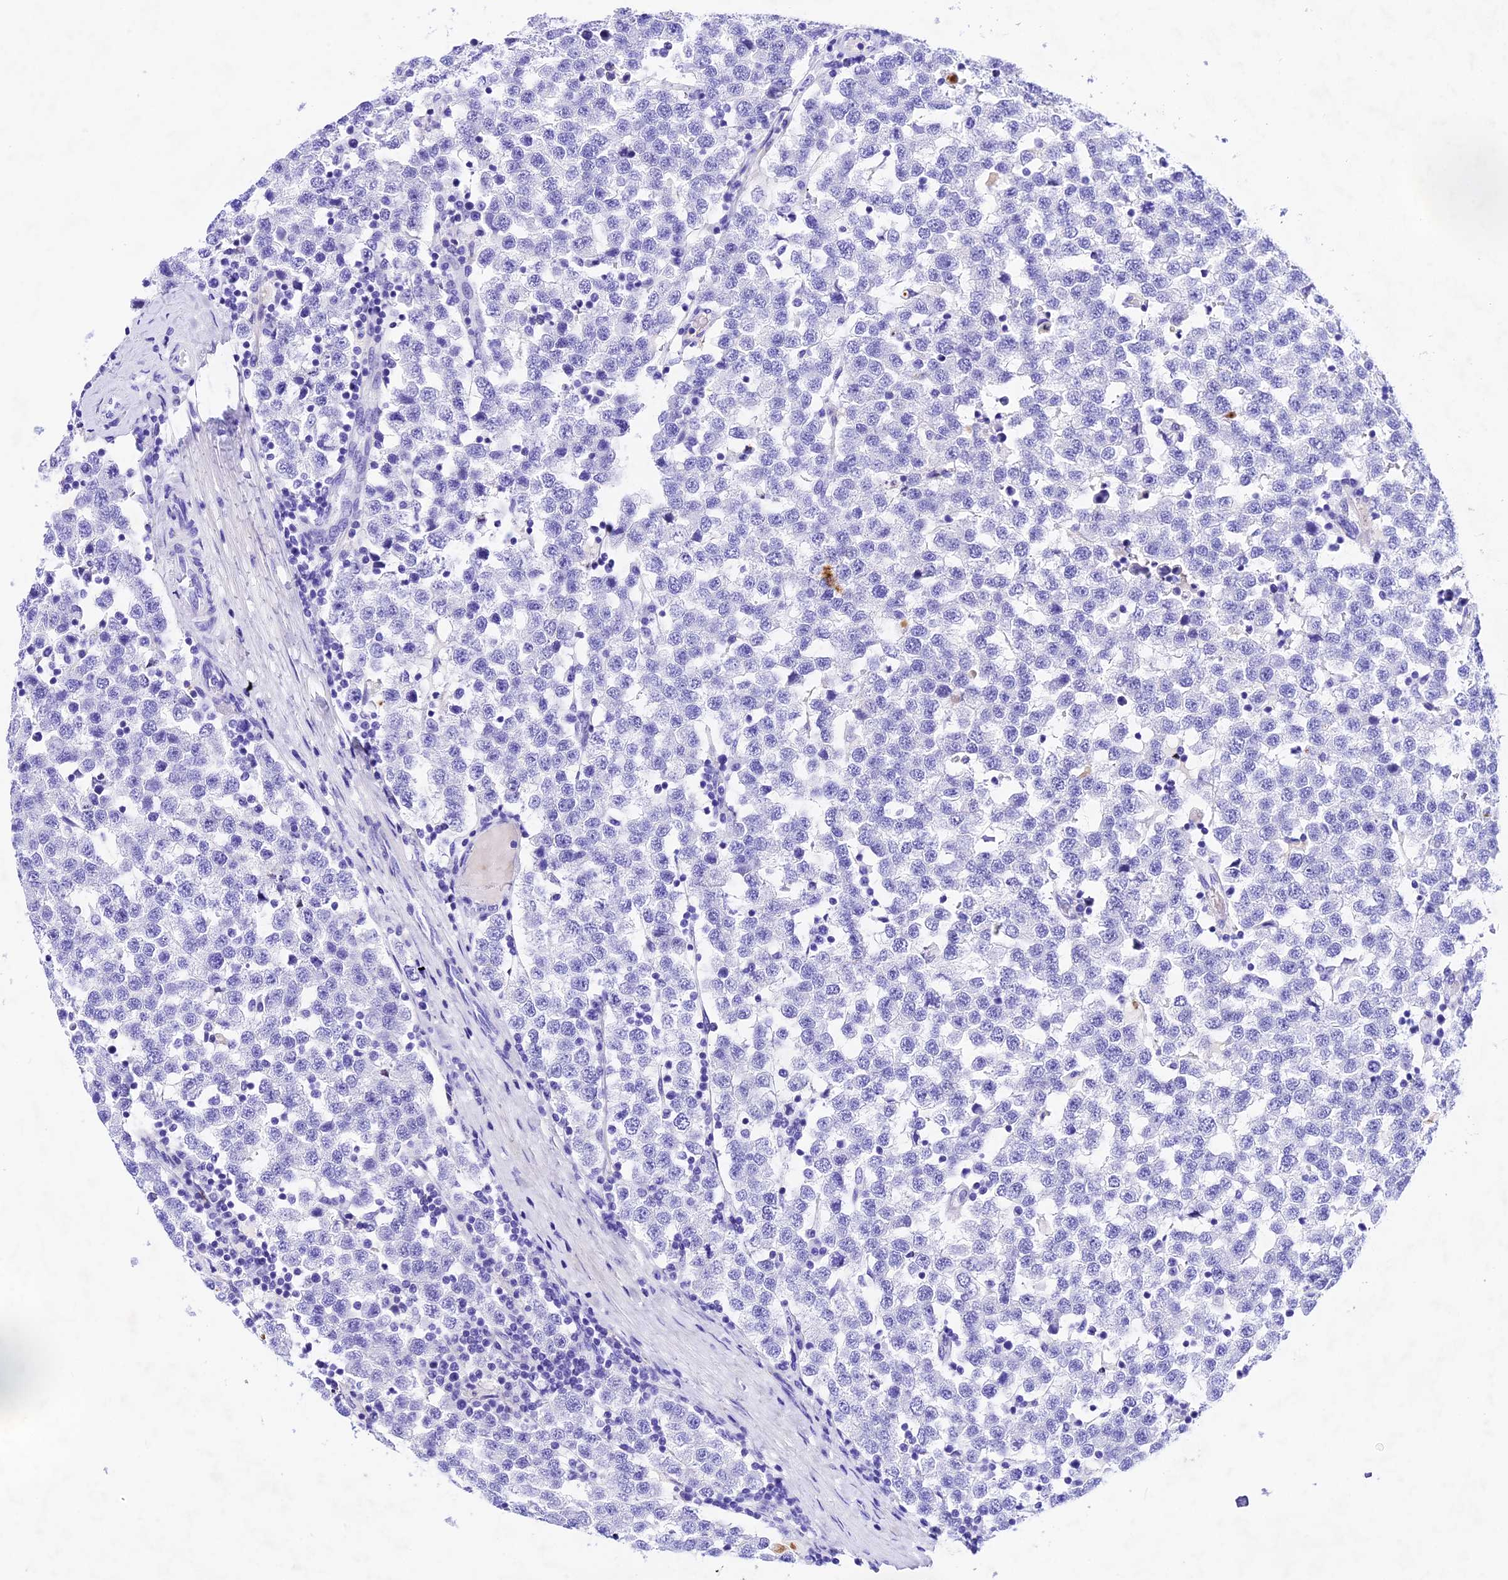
{"staining": {"intensity": "negative", "quantity": "none", "location": "none"}, "tissue": "testis cancer", "cell_type": "Tumor cells", "image_type": "cancer", "snomed": [{"axis": "morphology", "description": "Seminoma, NOS"}, {"axis": "topography", "description": "Testis"}], "caption": "Testis seminoma was stained to show a protein in brown. There is no significant expression in tumor cells.", "gene": "PSG11", "patient": {"sex": "male", "age": 34}}